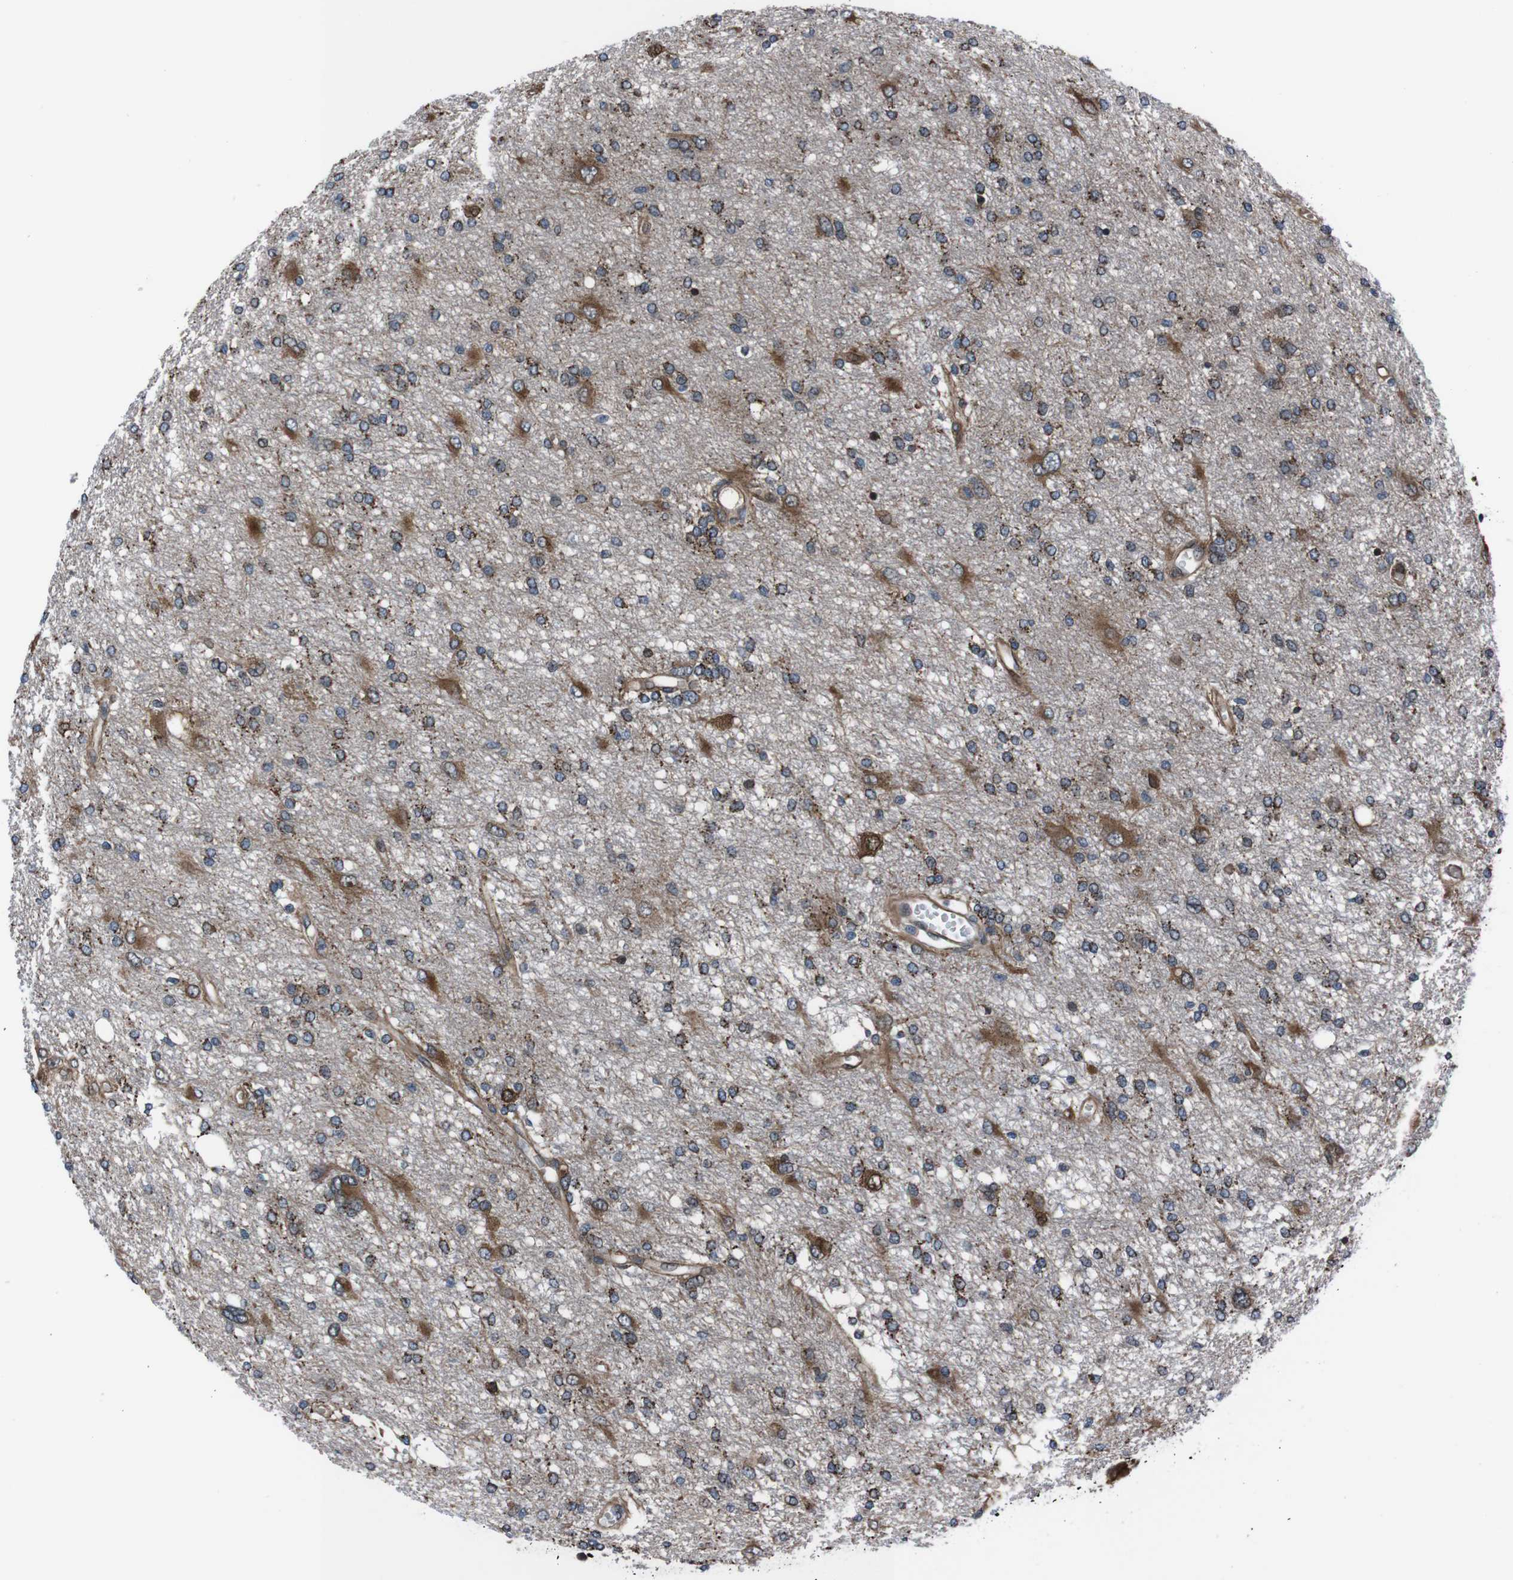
{"staining": {"intensity": "moderate", "quantity": "25%-75%", "location": "cytoplasmic/membranous"}, "tissue": "glioma", "cell_type": "Tumor cells", "image_type": "cancer", "snomed": [{"axis": "morphology", "description": "Glioma, malignant, High grade"}, {"axis": "topography", "description": "Brain"}], "caption": "The histopathology image reveals a brown stain indicating the presence of a protein in the cytoplasmic/membranous of tumor cells in malignant glioma (high-grade). (Brightfield microscopy of DAB IHC at high magnification).", "gene": "EIF4A2", "patient": {"sex": "female", "age": 59}}